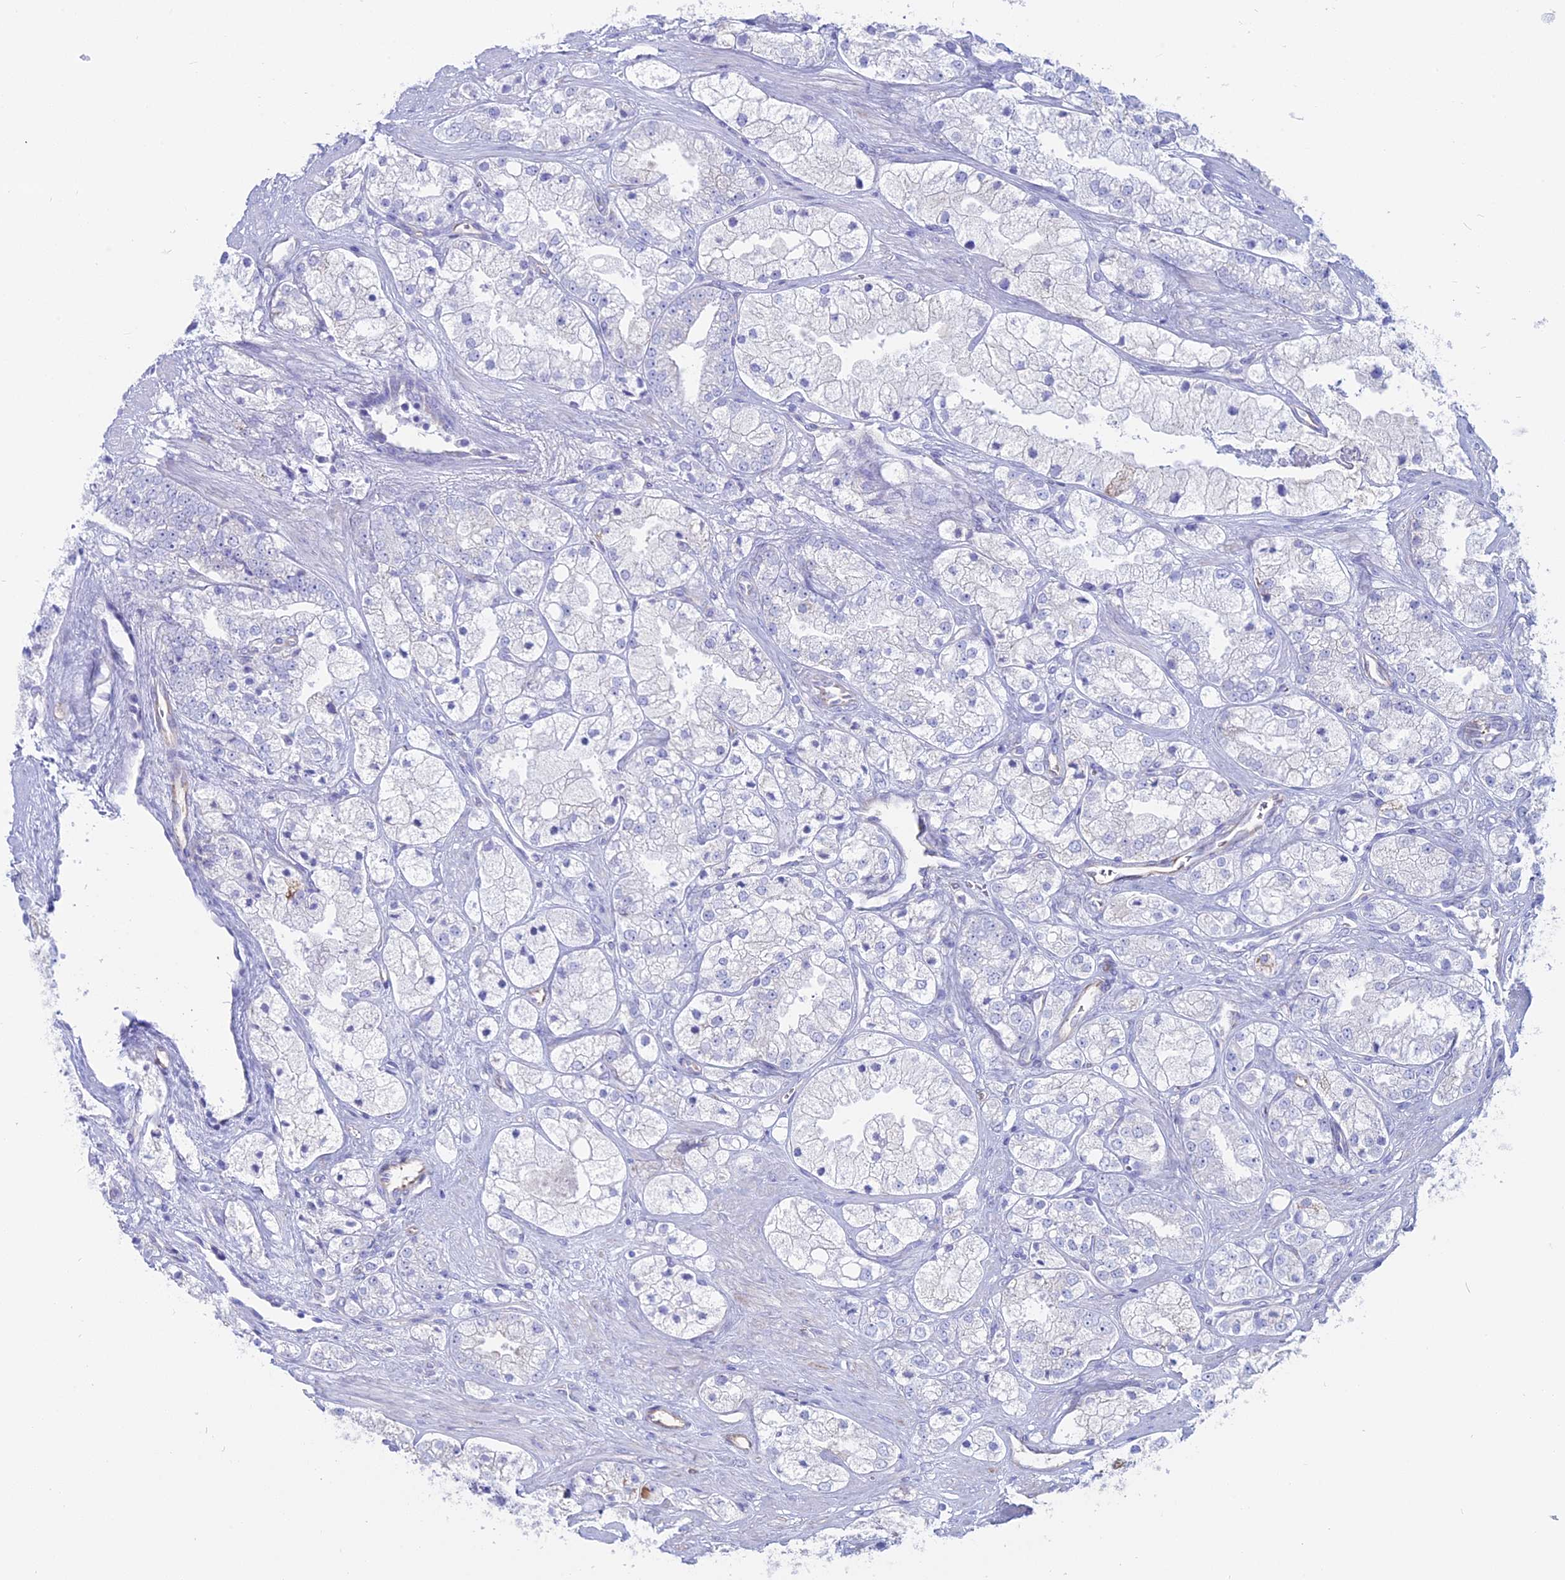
{"staining": {"intensity": "negative", "quantity": "none", "location": "none"}, "tissue": "prostate cancer", "cell_type": "Tumor cells", "image_type": "cancer", "snomed": [{"axis": "morphology", "description": "Adenocarcinoma, High grade"}, {"axis": "topography", "description": "Prostate"}], "caption": "DAB immunohistochemical staining of prostate high-grade adenocarcinoma reveals no significant expression in tumor cells.", "gene": "OR2AE1", "patient": {"sex": "male", "age": 50}}